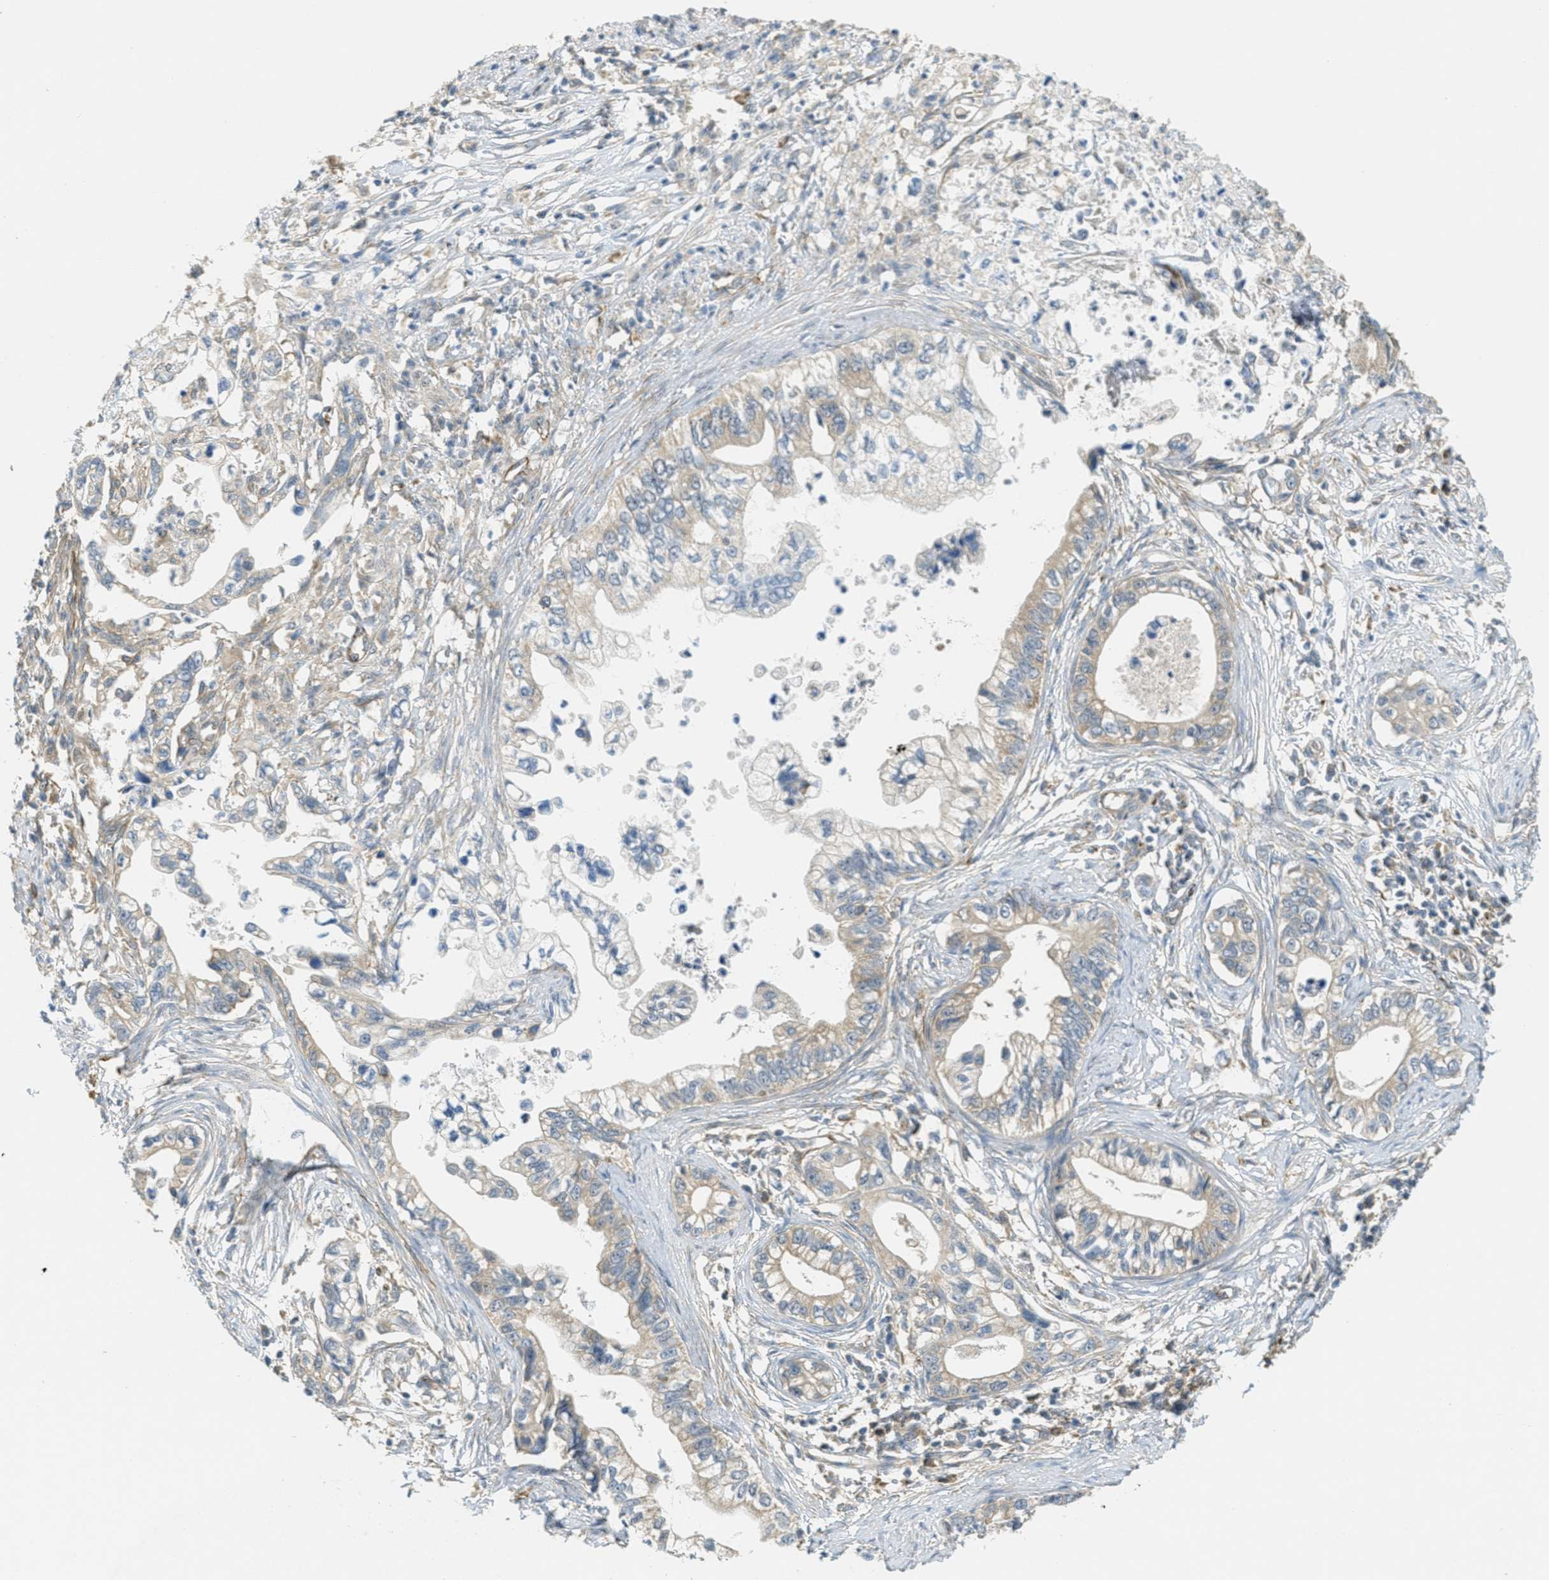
{"staining": {"intensity": "weak", "quantity": "25%-75%", "location": "cytoplasmic/membranous"}, "tissue": "pancreatic cancer", "cell_type": "Tumor cells", "image_type": "cancer", "snomed": [{"axis": "morphology", "description": "Adenocarcinoma, NOS"}, {"axis": "topography", "description": "Pancreas"}], "caption": "This histopathology image displays IHC staining of human pancreatic cancer (adenocarcinoma), with low weak cytoplasmic/membranous staining in approximately 25%-75% of tumor cells.", "gene": "JCAD", "patient": {"sex": "male", "age": 56}}